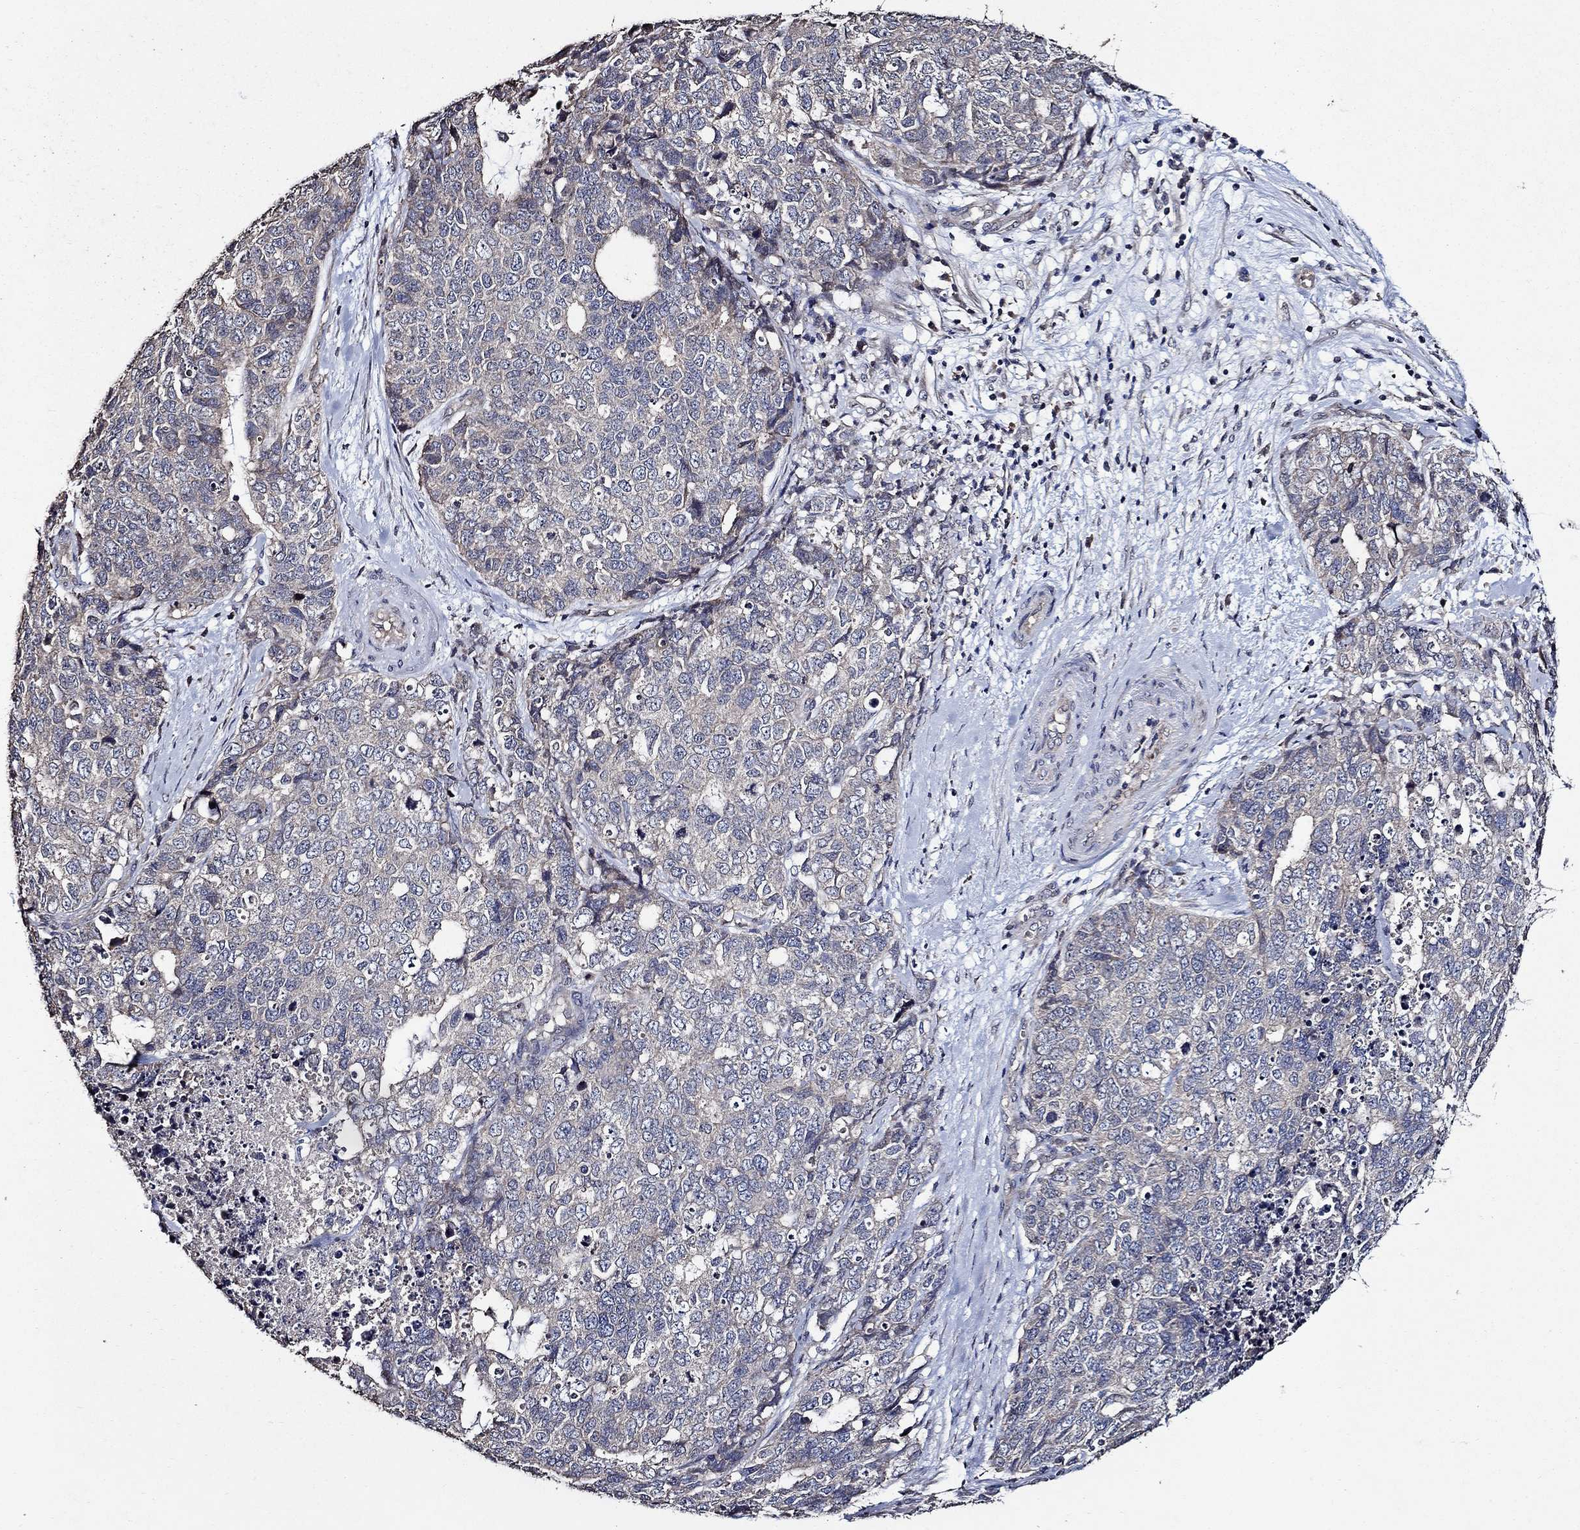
{"staining": {"intensity": "weak", "quantity": "<25%", "location": "cytoplasmic/membranous"}, "tissue": "cervical cancer", "cell_type": "Tumor cells", "image_type": "cancer", "snomed": [{"axis": "morphology", "description": "Squamous cell carcinoma, NOS"}, {"axis": "topography", "description": "Cervix"}], "caption": "DAB immunohistochemical staining of squamous cell carcinoma (cervical) displays no significant staining in tumor cells.", "gene": "HAP1", "patient": {"sex": "female", "age": 63}}